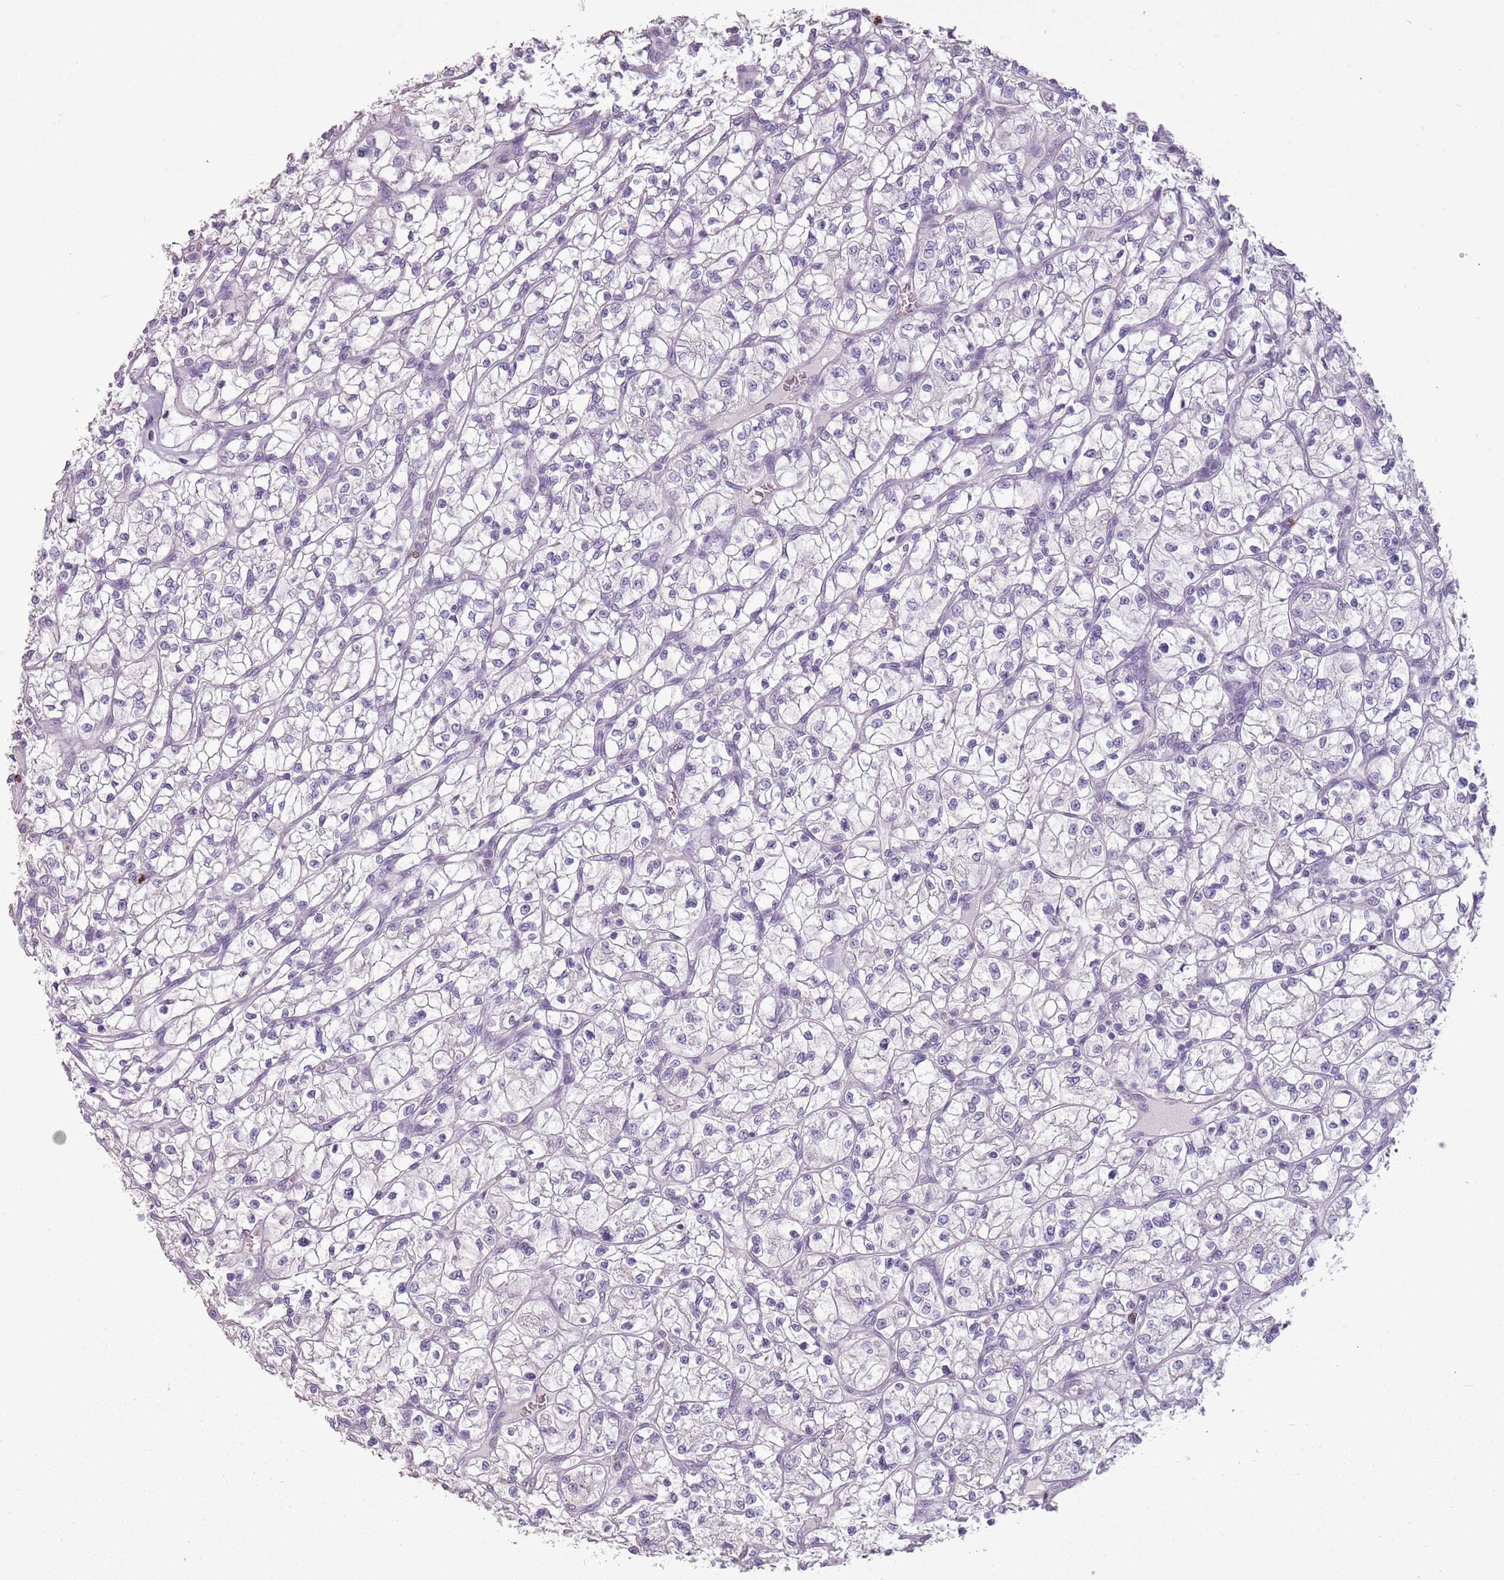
{"staining": {"intensity": "negative", "quantity": "none", "location": "none"}, "tissue": "renal cancer", "cell_type": "Tumor cells", "image_type": "cancer", "snomed": [{"axis": "morphology", "description": "Adenocarcinoma, NOS"}, {"axis": "topography", "description": "Kidney"}], "caption": "Tumor cells show no significant positivity in renal cancer.", "gene": "CELF6", "patient": {"sex": "female", "age": 64}}